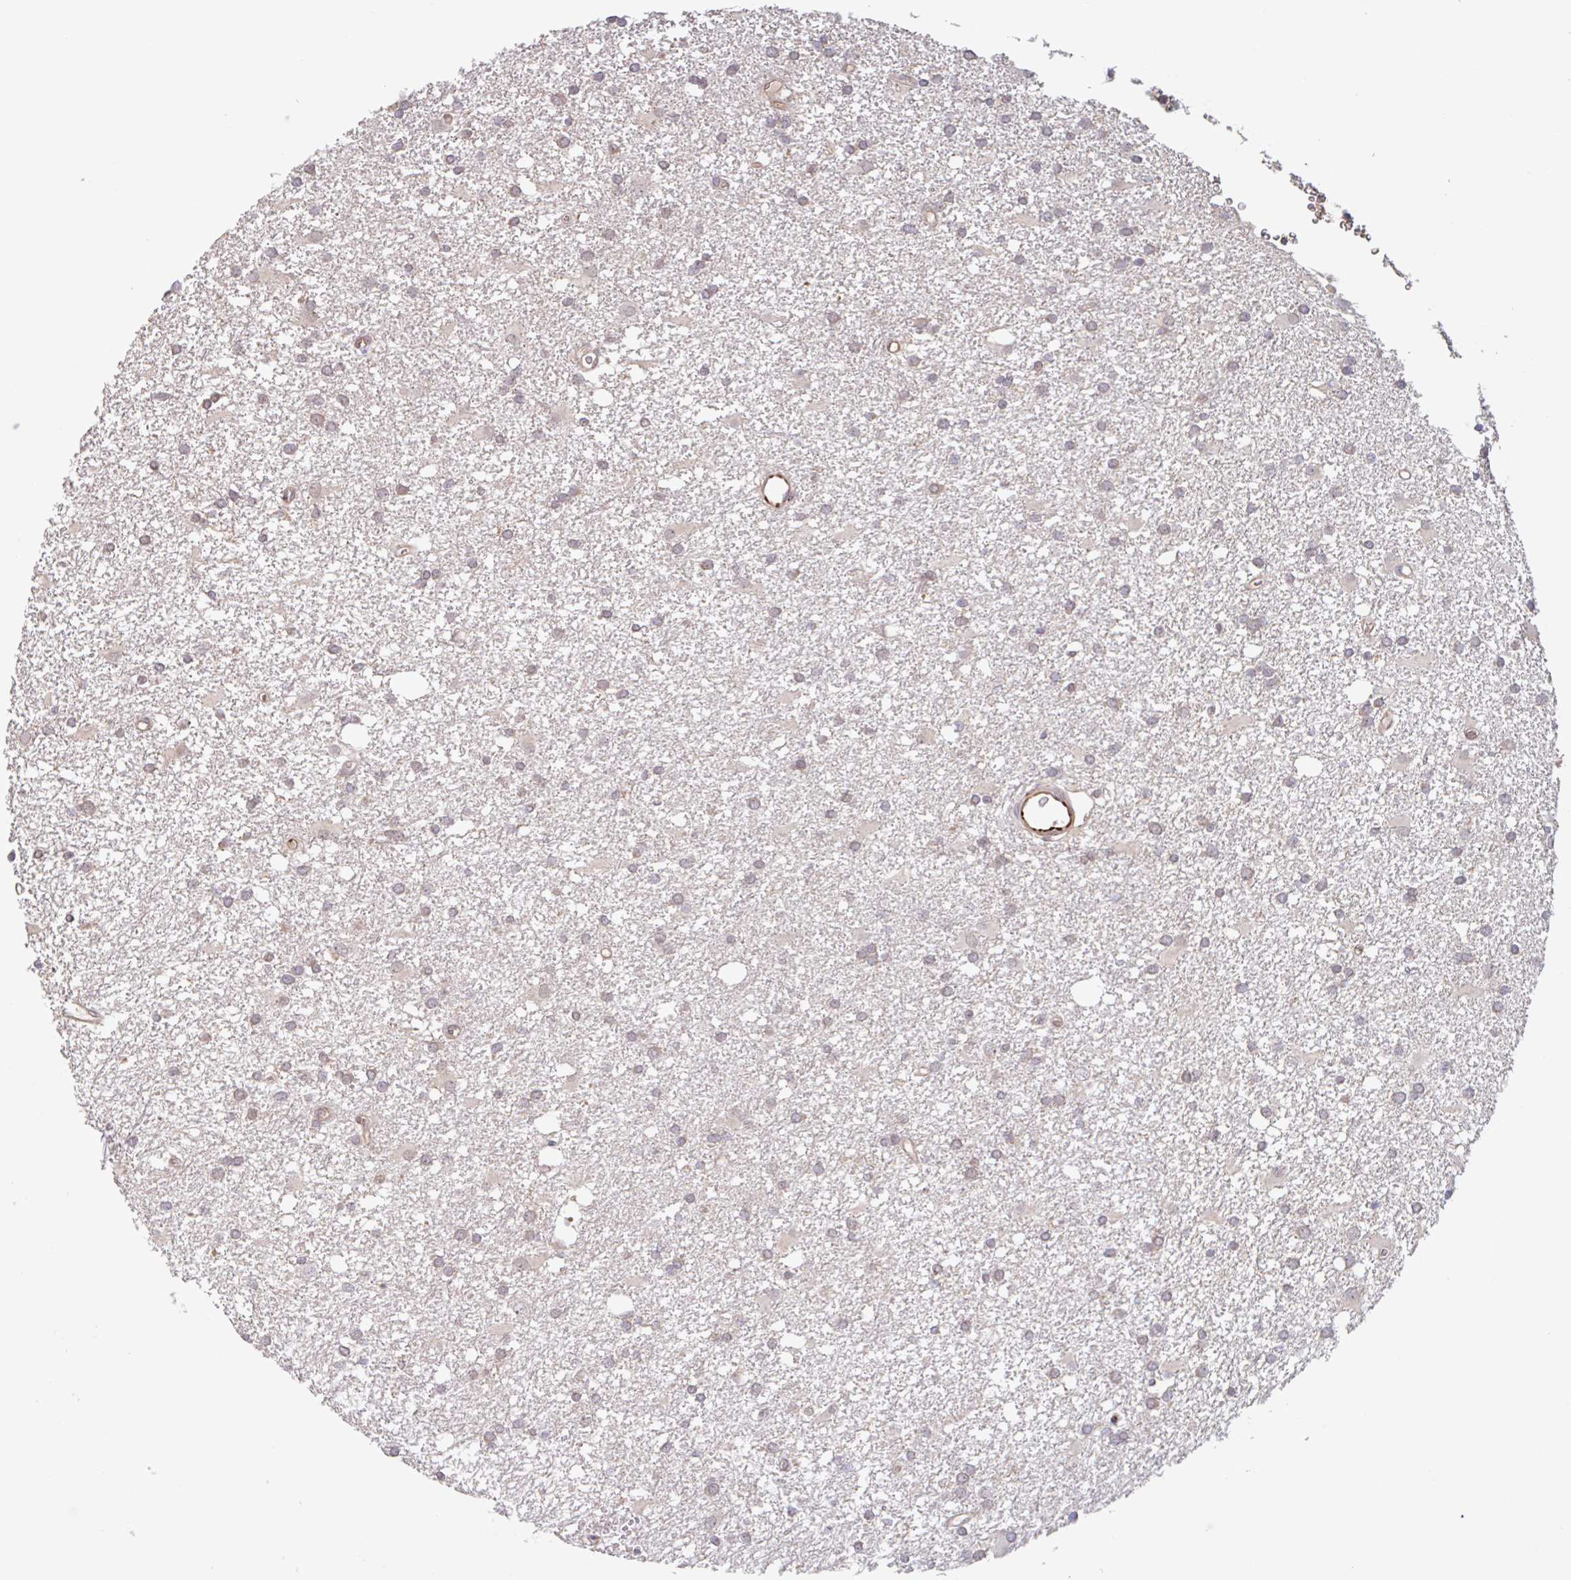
{"staining": {"intensity": "negative", "quantity": "none", "location": "none"}, "tissue": "glioma", "cell_type": "Tumor cells", "image_type": "cancer", "snomed": [{"axis": "morphology", "description": "Glioma, malignant, High grade"}, {"axis": "topography", "description": "Brain"}], "caption": "Protein analysis of glioma exhibits no significant positivity in tumor cells.", "gene": "NUB1", "patient": {"sex": "male", "age": 48}}